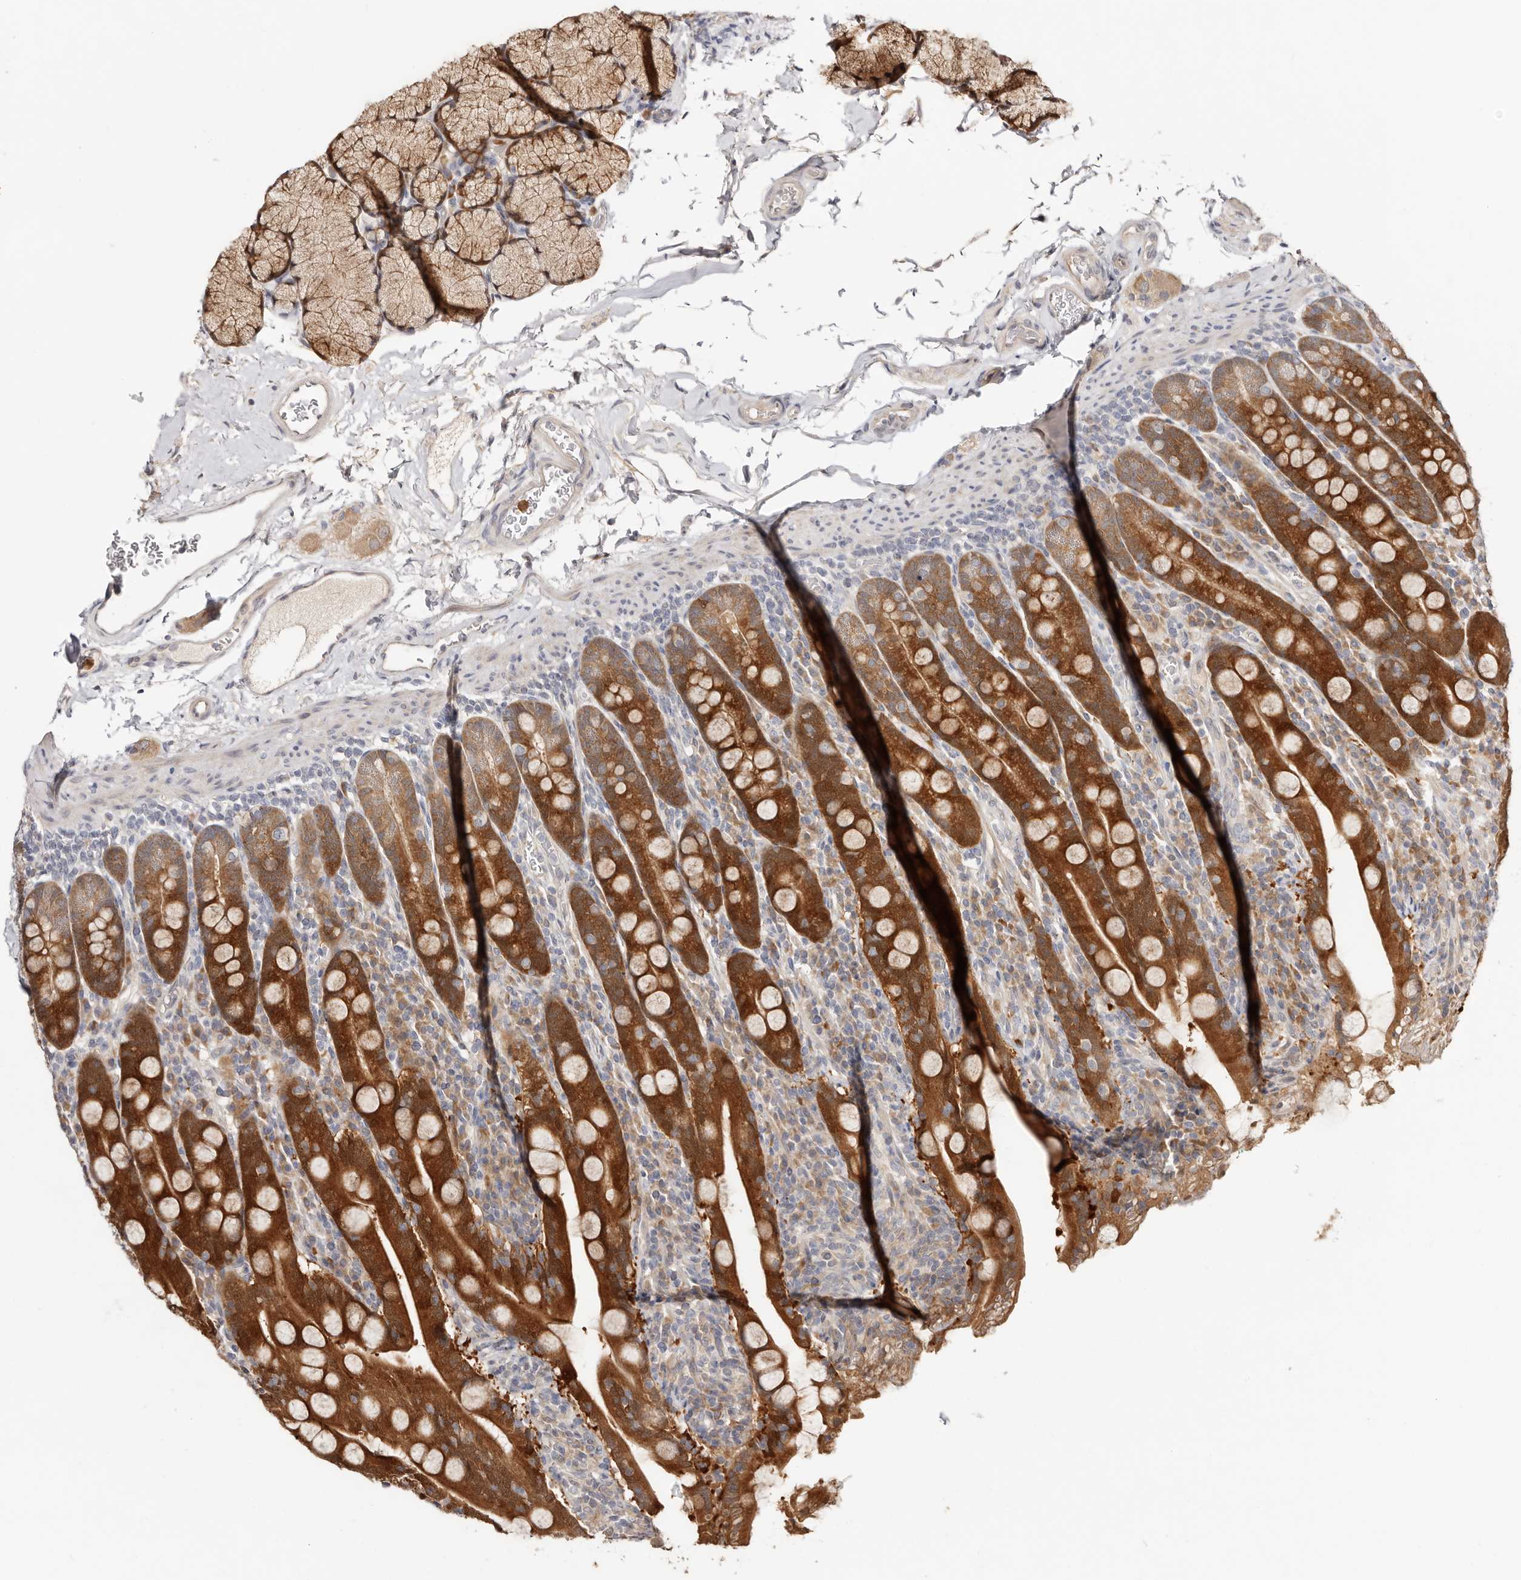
{"staining": {"intensity": "strong", "quantity": ">75%", "location": "cytoplasmic/membranous"}, "tissue": "duodenum", "cell_type": "Glandular cells", "image_type": "normal", "snomed": [{"axis": "morphology", "description": "Normal tissue, NOS"}, {"axis": "topography", "description": "Duodenum"}], "caption": "A photomicrograph showing strong cytoplasmic/membranous staining in about >75% of glandular cells in unremarkable duodenum, as visualized by brown immunohistochemical staining.", "gene": "BCL2L15", "patient": {"sex": "male", "age": 35}}